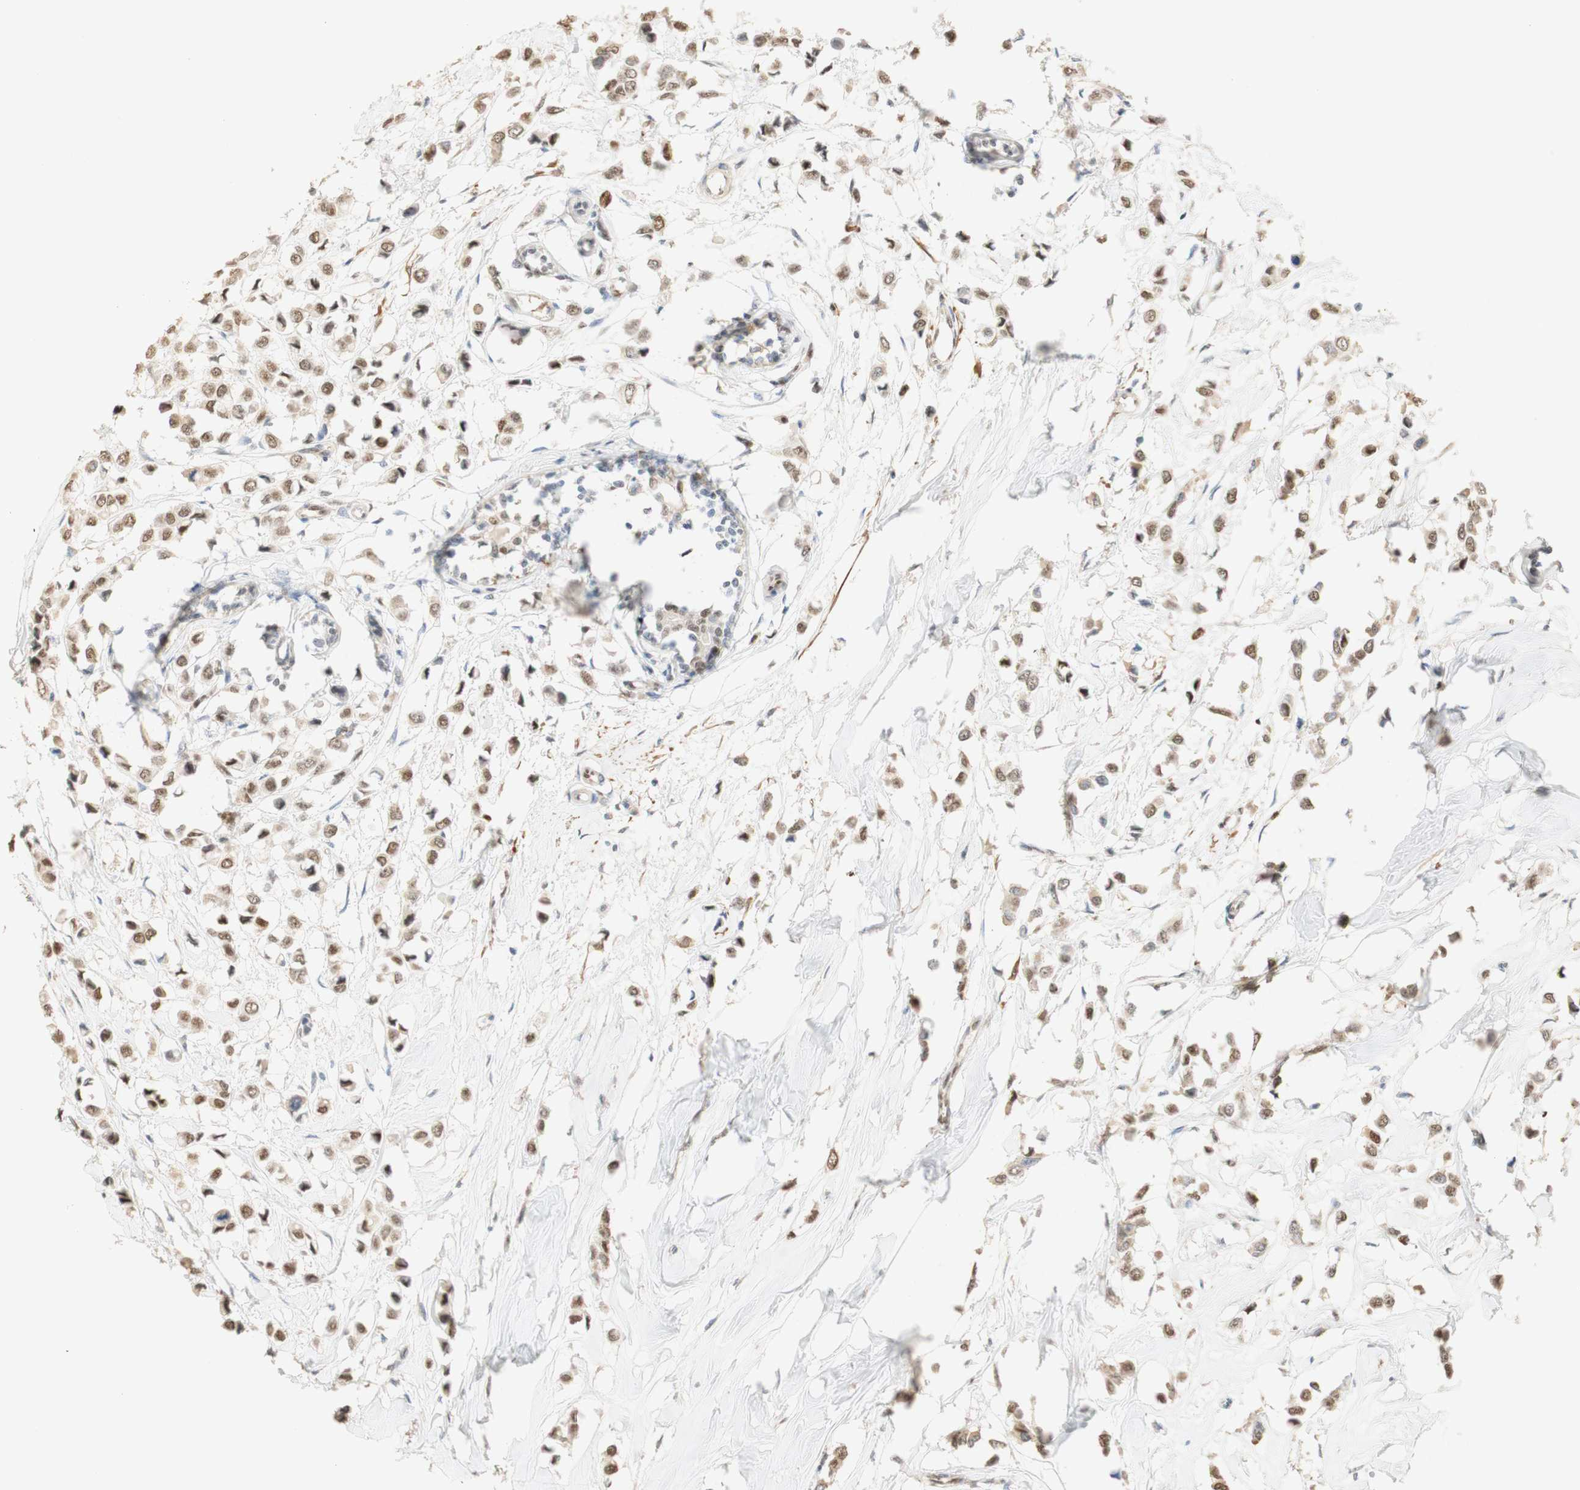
{"staining": {"intensity": "moderate", "quantity": ">75%", "location": "nuclear"}, "tissue": "breast cancer", "cell_type": "Tumor cells", "image_type": "cancer", "snomed": [{"axis": "morphology", "description": "Lobular carcinoma"}, {"axis": "topography", "description": "Breast"}], "caption": "Moderate nuclear protein positivity is appreciated in about >75% of tumor cells in breast cancer (lobular carcinoma).", "gene": "MAP3K4", "patient": {"sex": "female", "age": 51}}